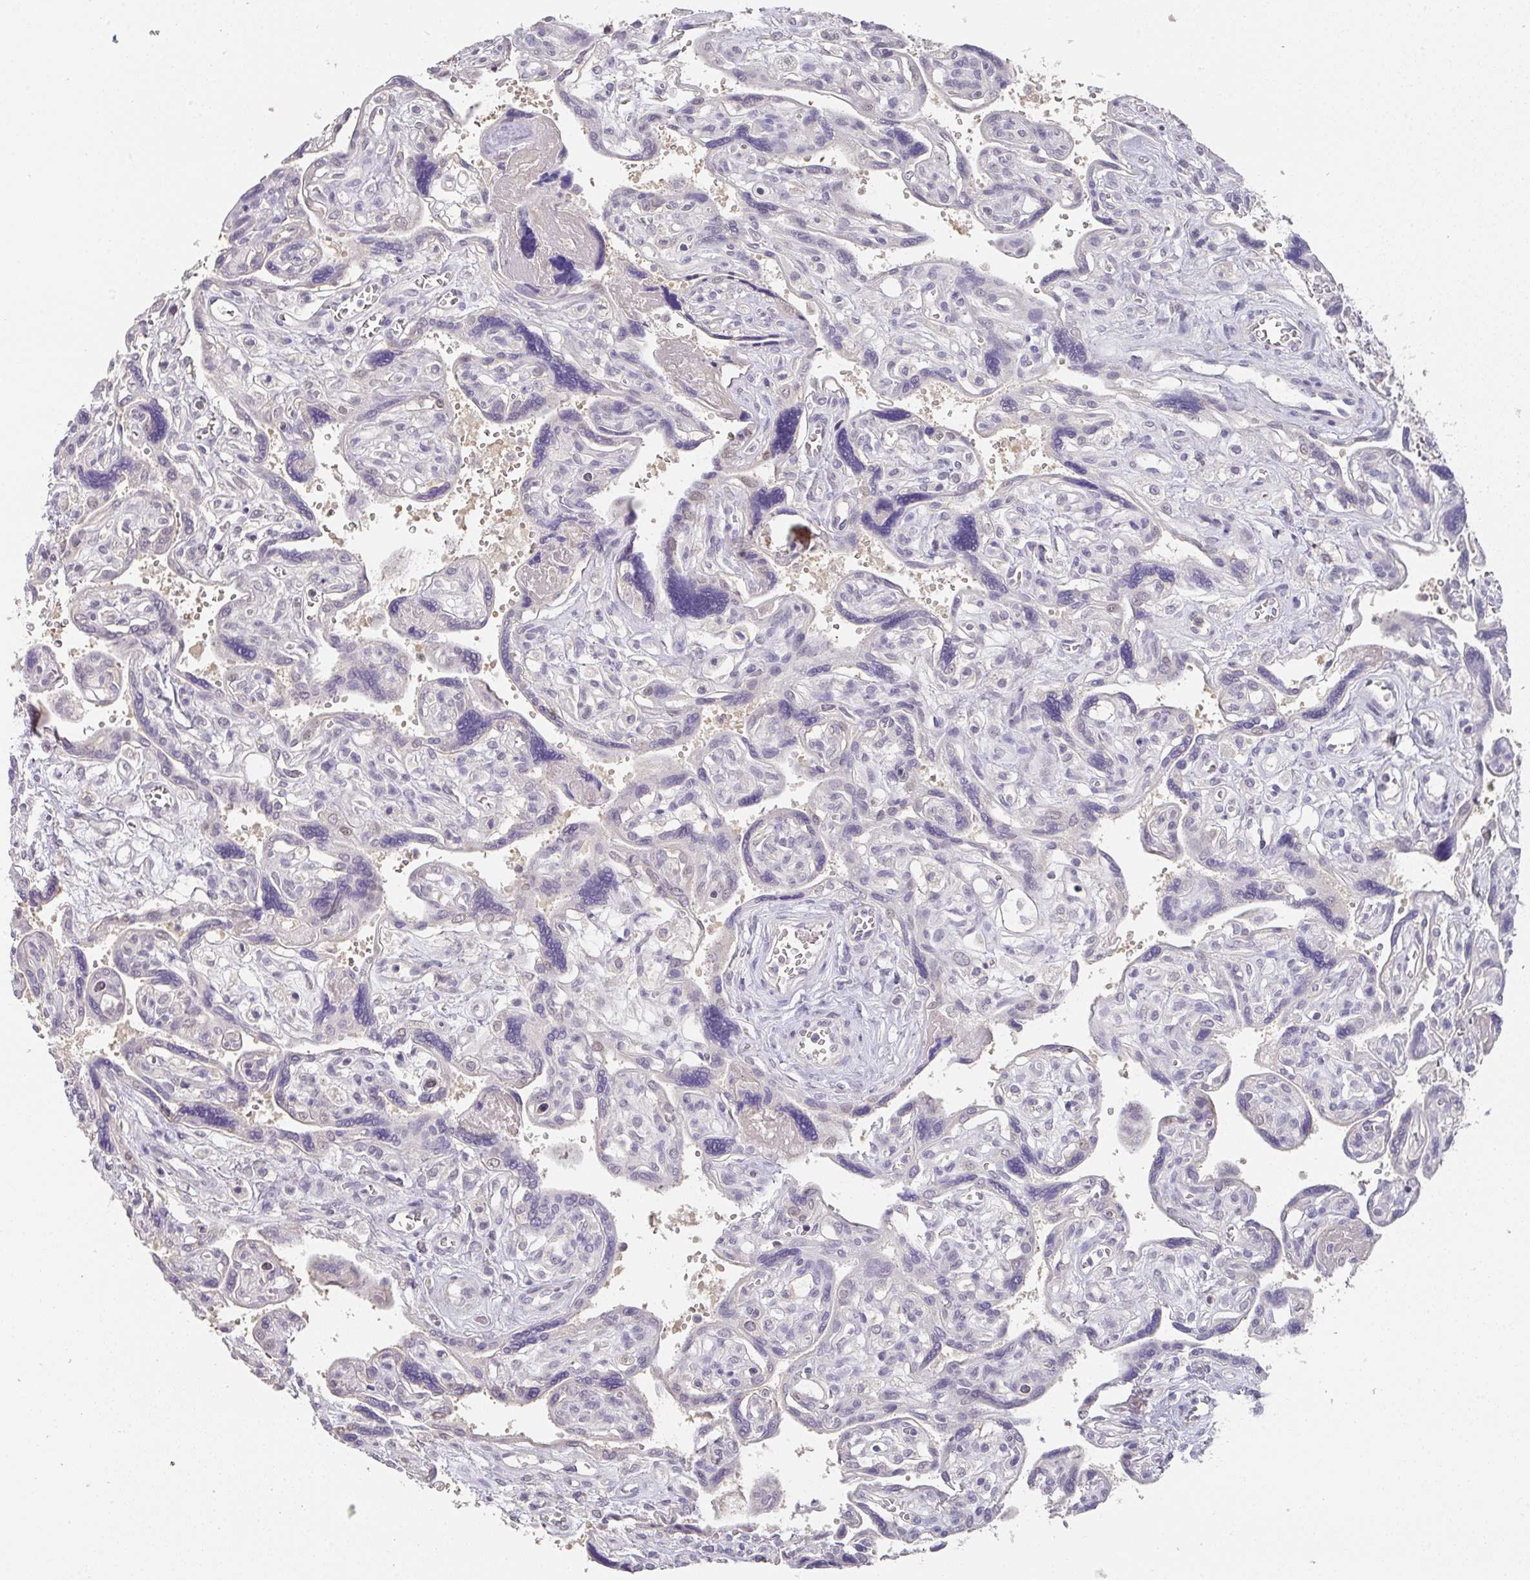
{"staining": {"intensity": "negative", "quantity": "none", "location": "none"}, "tissue": "placenta", "cell_type": "Trophoblastic cells", "image_type": "normal", "snomed": [{"axis": "morphology", "description": "Normal tissue, NOS"}, {"axis": "topography", "description": "Placenta"}], "caption": "Trophoblastic cells are negative for protein expression in unremarkable human placenta.", "gene": "FOXN4", "patient": {"sex": "female", "age": 39}}